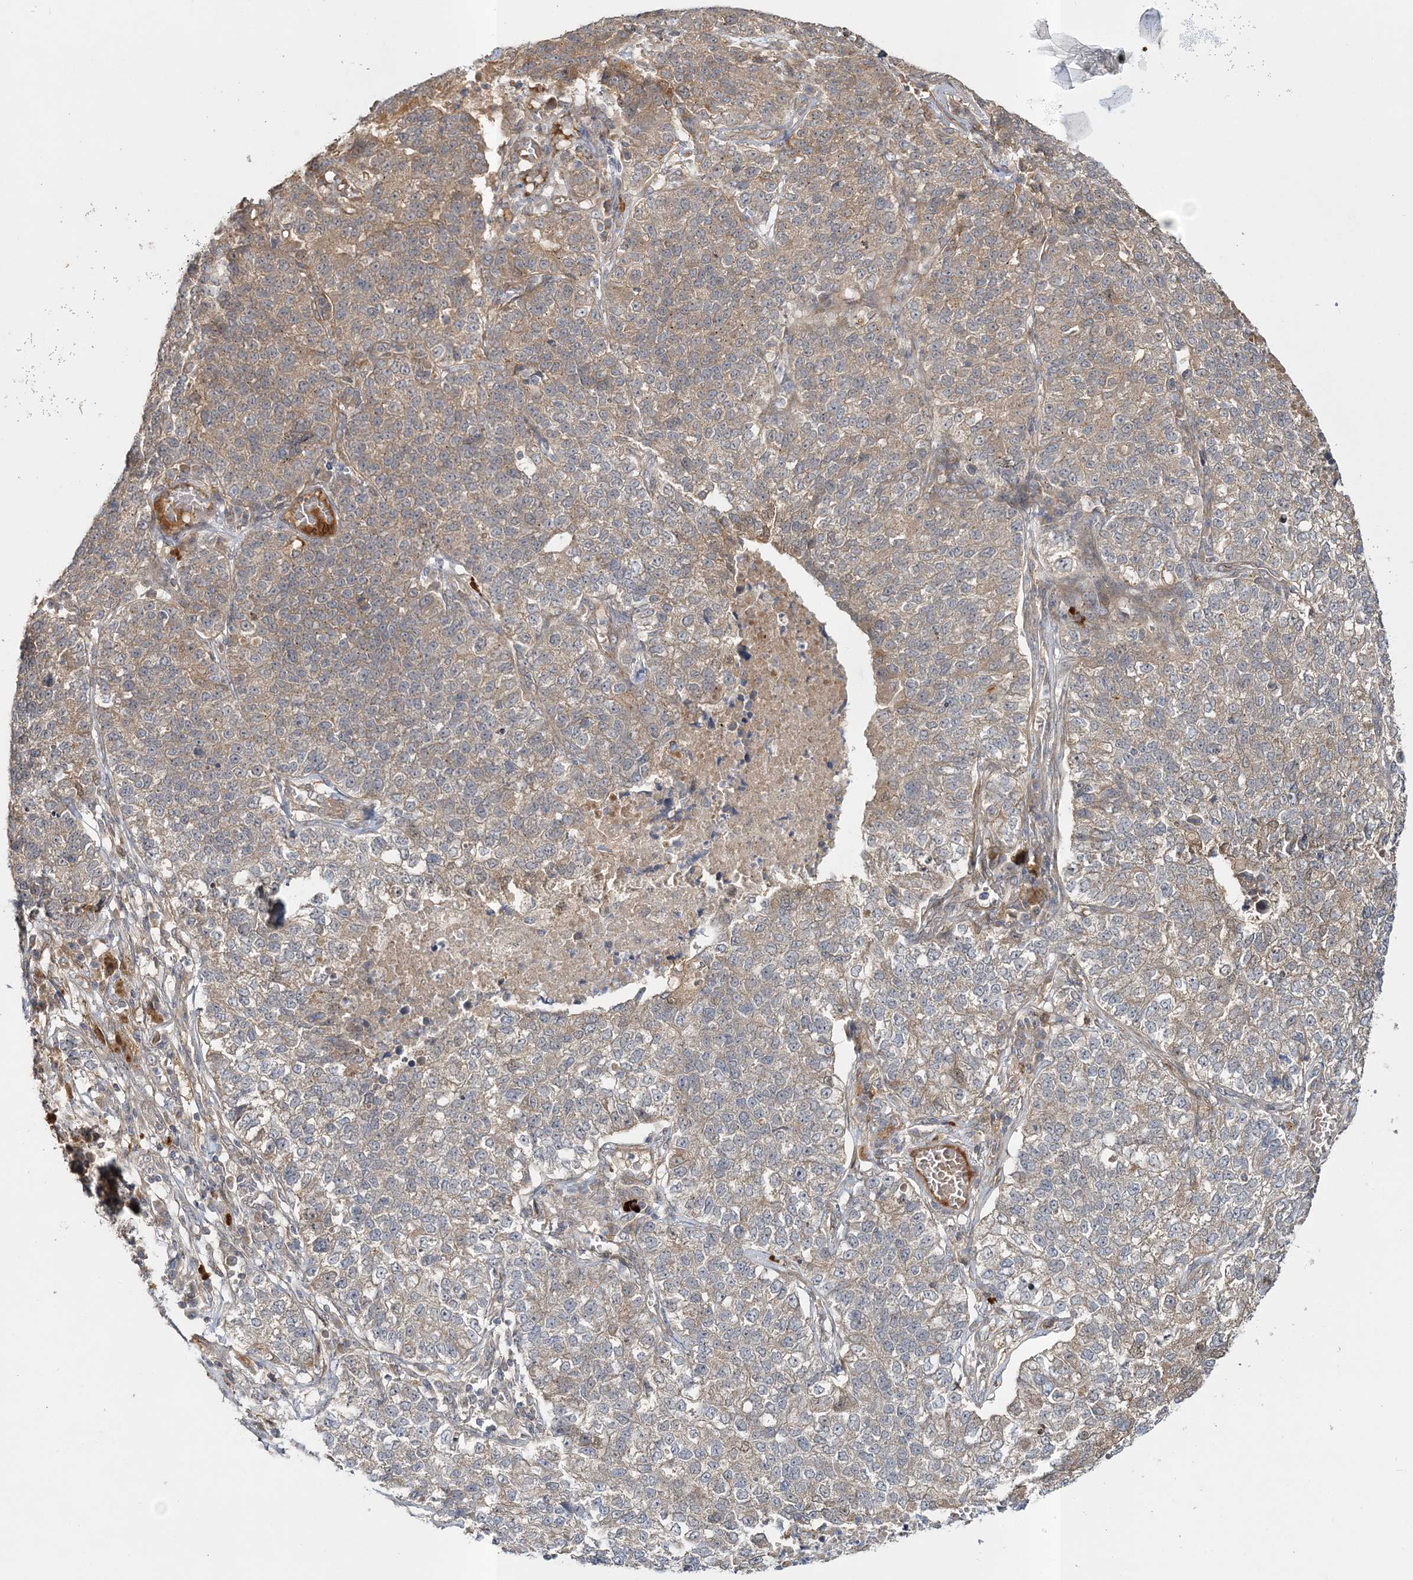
{"staining": {"intensity": "weak", "quantity": "25%-75%", "location": "cytoplasmic/membranous"}, "tissue": "lung cancer", "cell_type": "Tumor cells", "image_type": "cancer", "snomed": [{"axis": "morphology", "description": "Adenocarcinoma, NOS"}, {"axis": "topography", "description": "Lung"}], "caption": "Brown immunohistochemical staining in lung cancer (adenocarcinoma) demonstrates weak cytoplasmic/membranous expression in about 25%-75% of tumor cells. Ihc stains the protein of interest in brown and the nuclei are stained blue.", "gene": "MOCS2", "patient": {"sex": "male", "age": 49}}